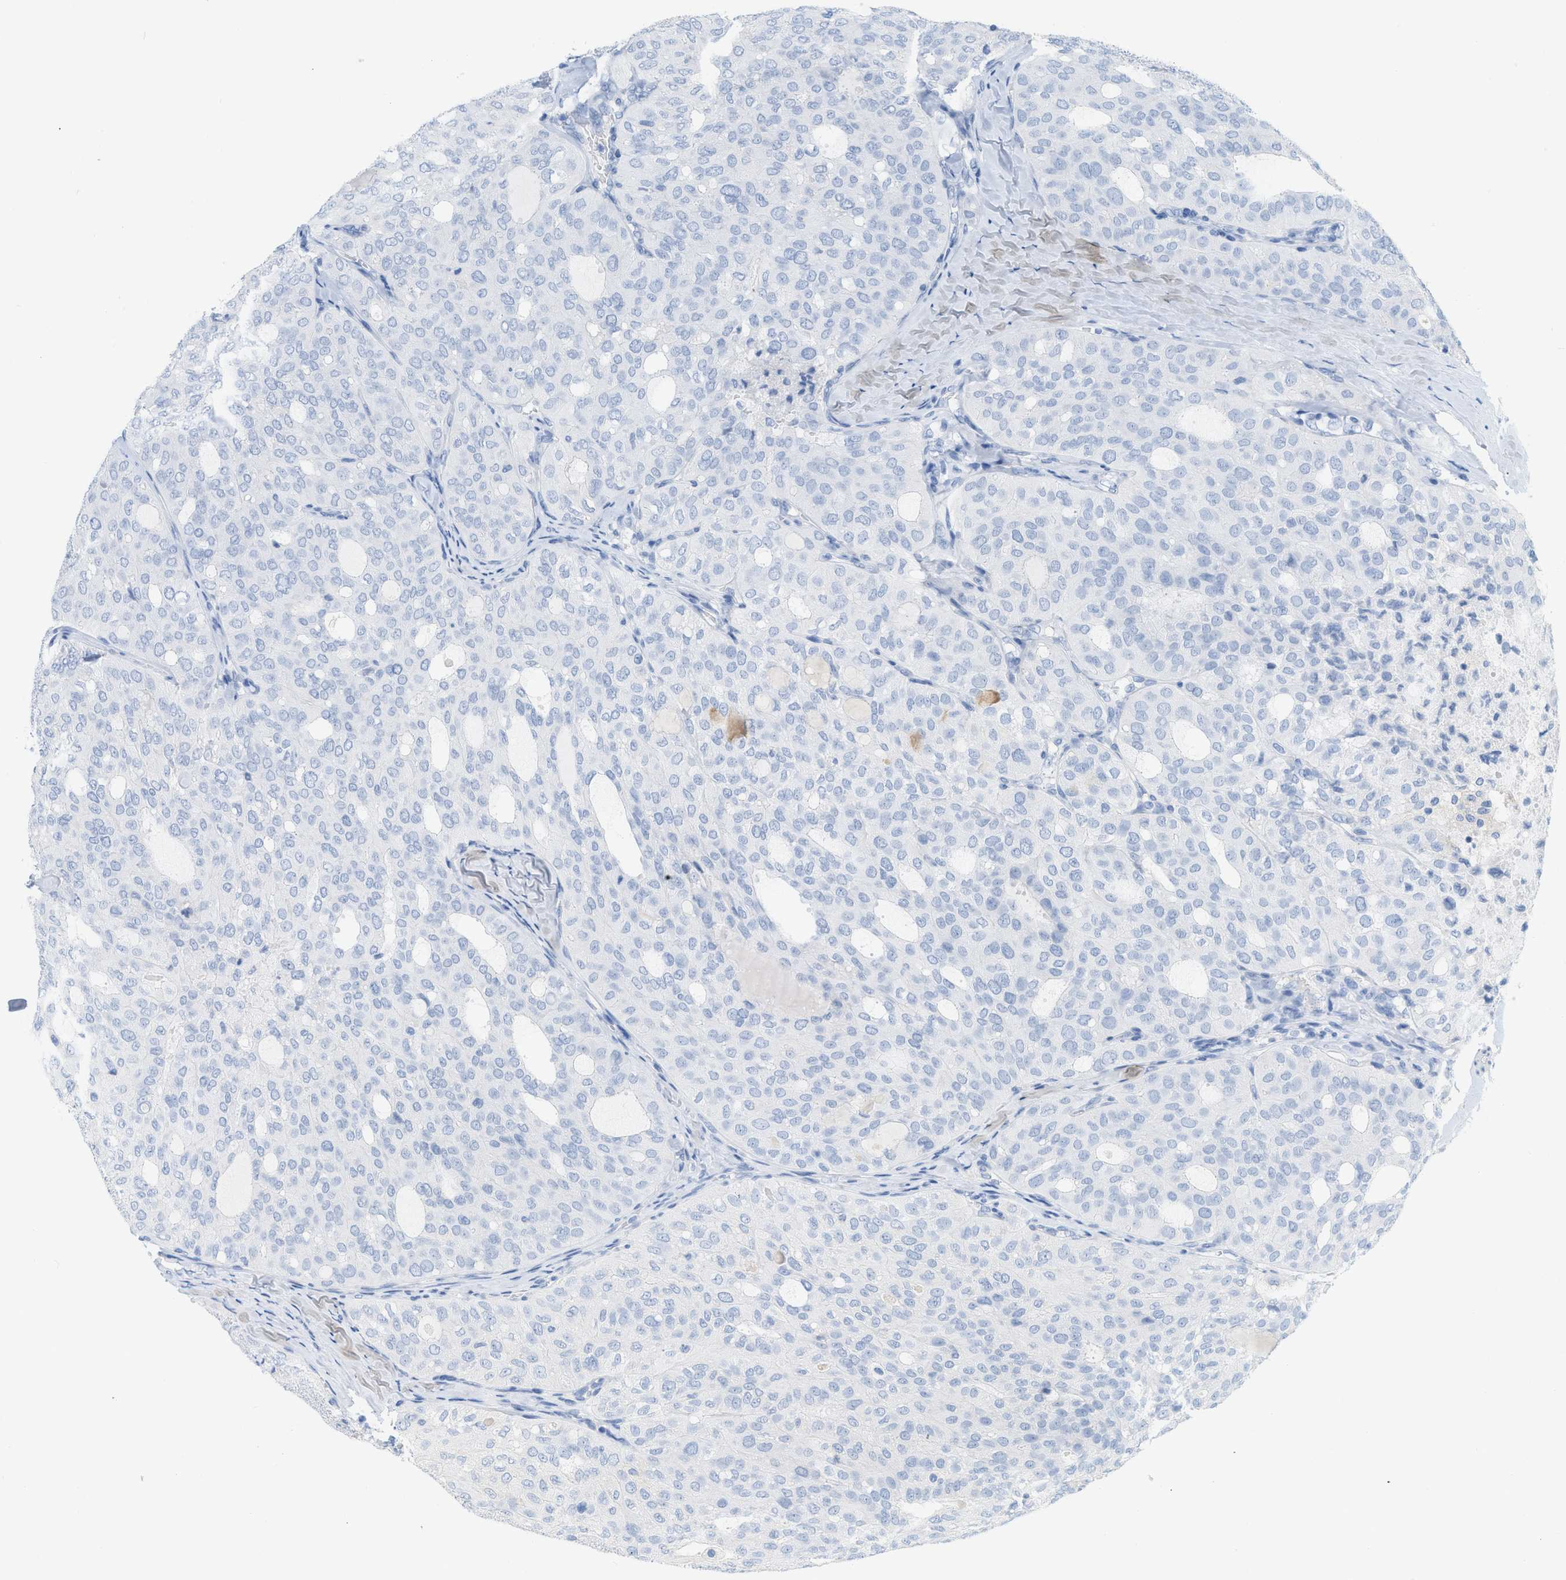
{"staining": {"intensity": "negative", "quantity": "none", "location": "none"}, "tissue": "thyroid cancer", "cell_type": "Tumor cells", "image_type": "cancer", "snomed": [{"axis": "morphology", "description": "Follicular adenoma carcinoma, NOS"}, {"axis": "topography", "description": "Thyroid gland"}], "caption": "Immunohistochemistry (IHC) micrograph of human thyroid cancer (follicular adenoma carcinoma) stained for a protein (brown), which exhibits no staining in tumor cells. (DAB immunohistochemistry (IHC) visualized using brightfield microscopy, high magnification).", "gene": "PAPPA", "patient": {"sex": "male", "age": 75}}